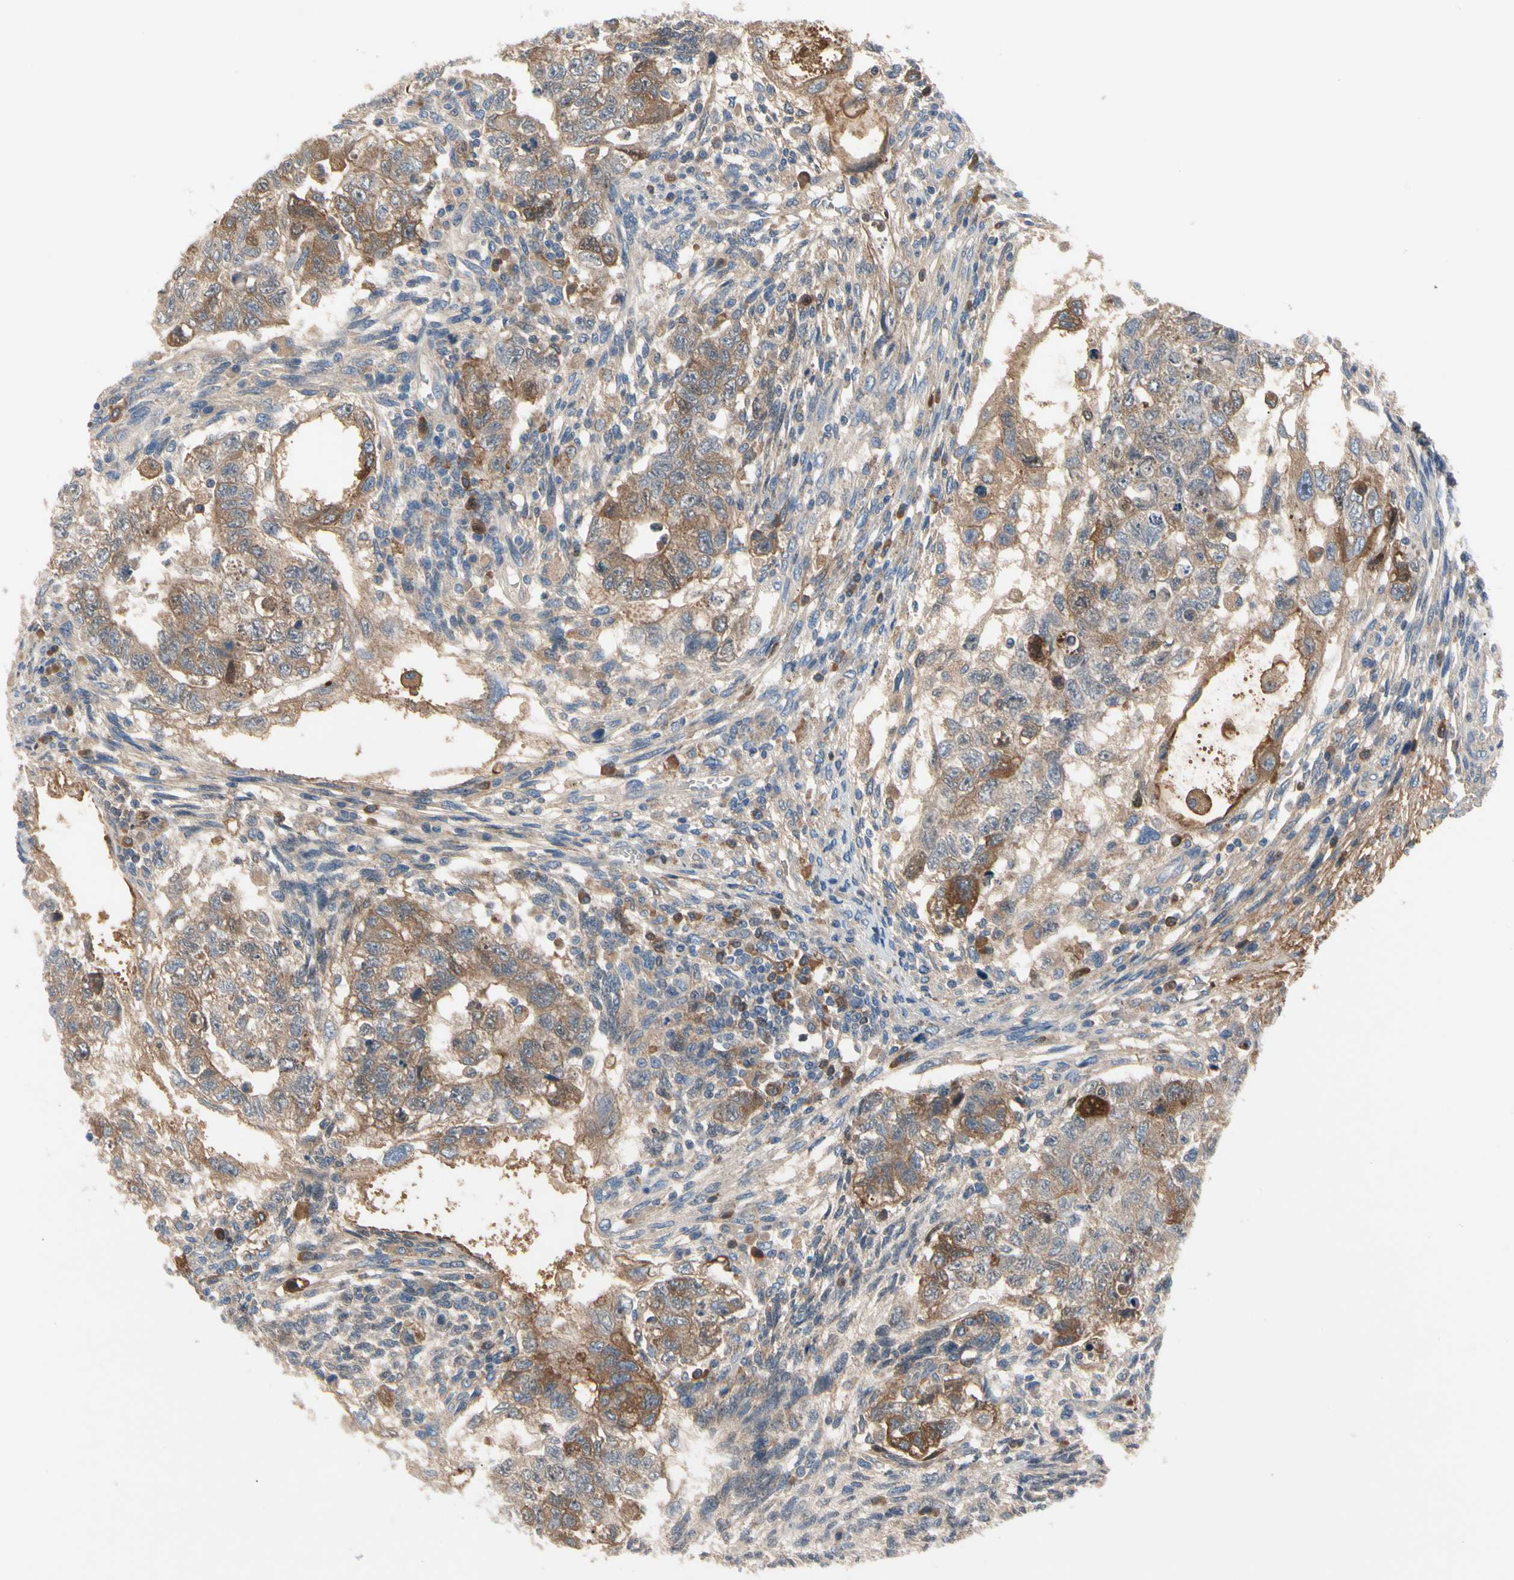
{"staining": {"intensity": "moderate", "quantity": "<25%", "location": "cytoplasmic/membranous"}, "tissue": "testis cancer", "cell_type": "Tumor cells", "image_type": "cancer", "snomed": [{"axis": "morphology", "description": "Normal tissue, NOS"}, {"axis": "morphology", "description": "Carcinoma, Embryonal, NOS"}, {"axis": "topography", "description": "Testis"}], "caption": "The image shows immunohistochemical staining of embryonal carcinoma (testis). There is moderate cytoplasmic/membranous staining is seen in about <25% of tumor cells. (DAB (3,3'-diaminobenzidine) IHC with brightfield microscopy, high magnification).", "gene": "HJURP", "patient": {"sex": "male", "age": 36}}